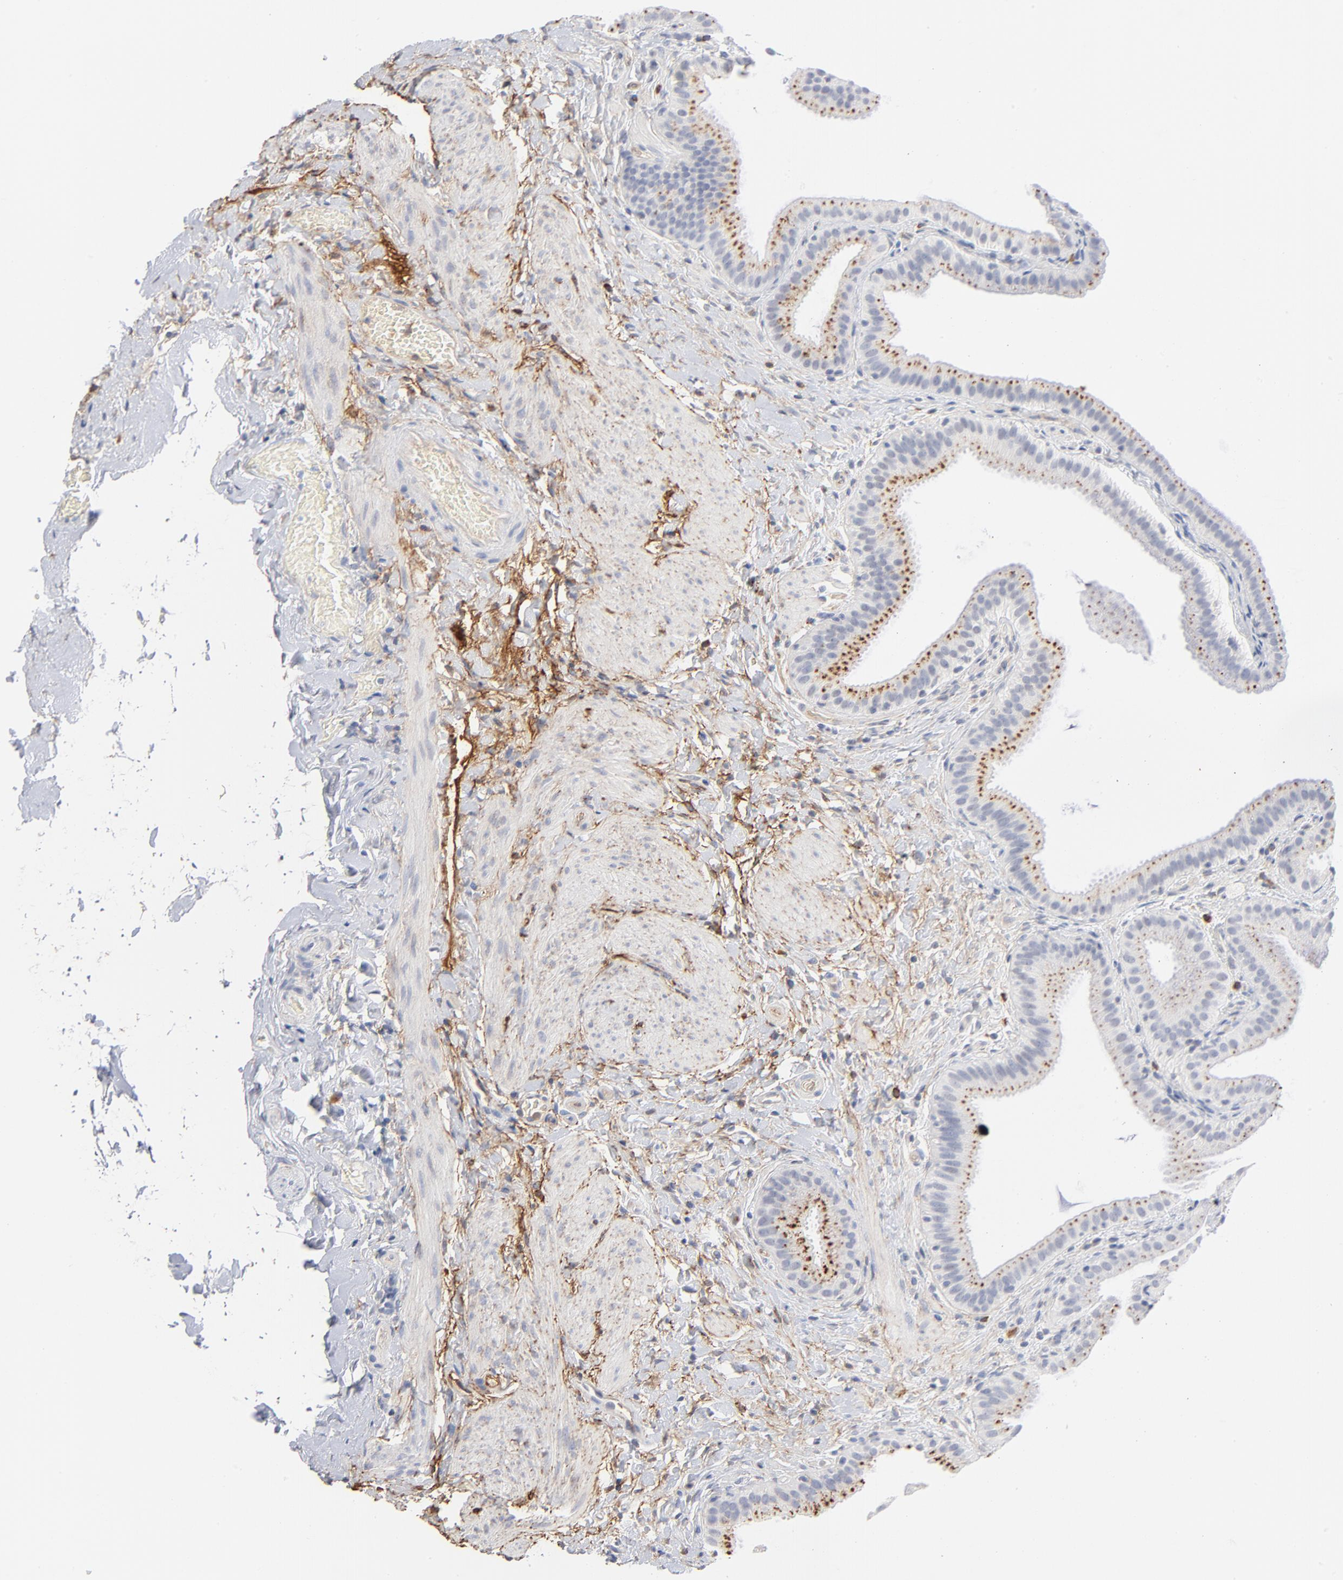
{"staining": {"intensity": "moderate", "quantity": ">75%", "location": "cytoplasmic/membranous"}, "tissue": "gallbladder", "cell_type": "Glandular cells", "image_type": "normal", "snomed": [{"axis": "morphology", "description": "Normal tissue, NOS"}, {"axis": "topography", "description": "Gallbladder"}], "caption": "Immunohistochemistry (IHC) (DAB (3,3'-diaminobenzidine)) staining of unremarkable human gallbladder displays moderate cytoplasmic/membranous protein expression in approximately >75% of glandular cells.", "gene": "LTBP2", "patient": {"sex": "female", "age": 63}}